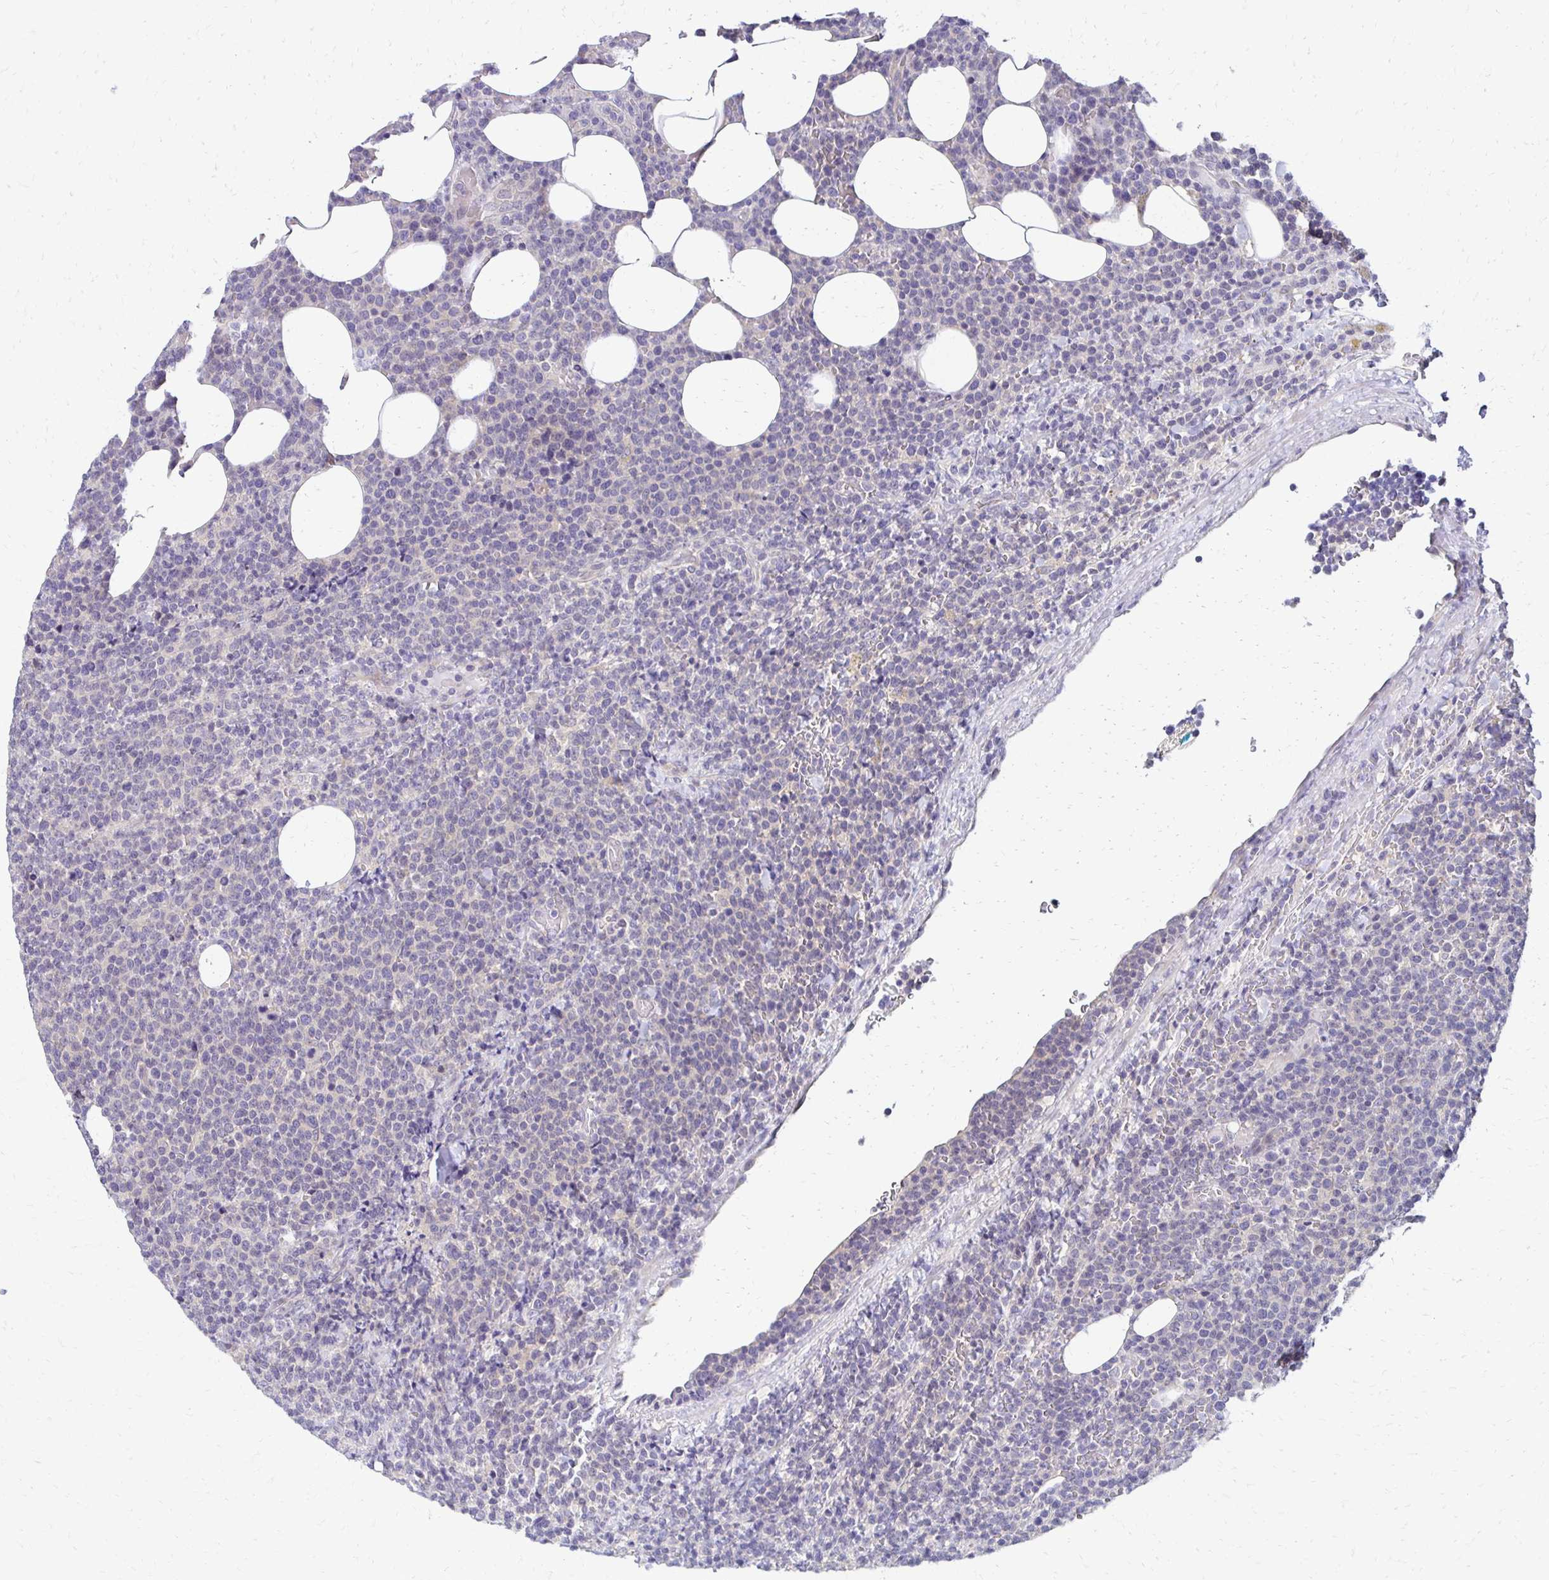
{"staining": {"intensity": "negative", "quantity": "none", "location": "none"}, "tissue": "lymphoma", "cell_type": "Tumor cells", "image_type": "cancer", "snomed": [{"axis": "morphology", "description": "Malignant lymphoma, non-Hodgkin's type, High grade"}, {"axis": "topography", "description": "Lymph node"}], "caption": "A micrograph of malignant lymphoma, non-Hodgkin's type (high-grade) stained for a protein exhibits no brown staining in tumor cells. The staining is performed using DAB (3,3'-diaminobenzidine) brown chromogen with nuclei counter-stained in using hematoxylin.", "gene": "C1QTNF2", "patient": {"sex": "male", "age": 61}}